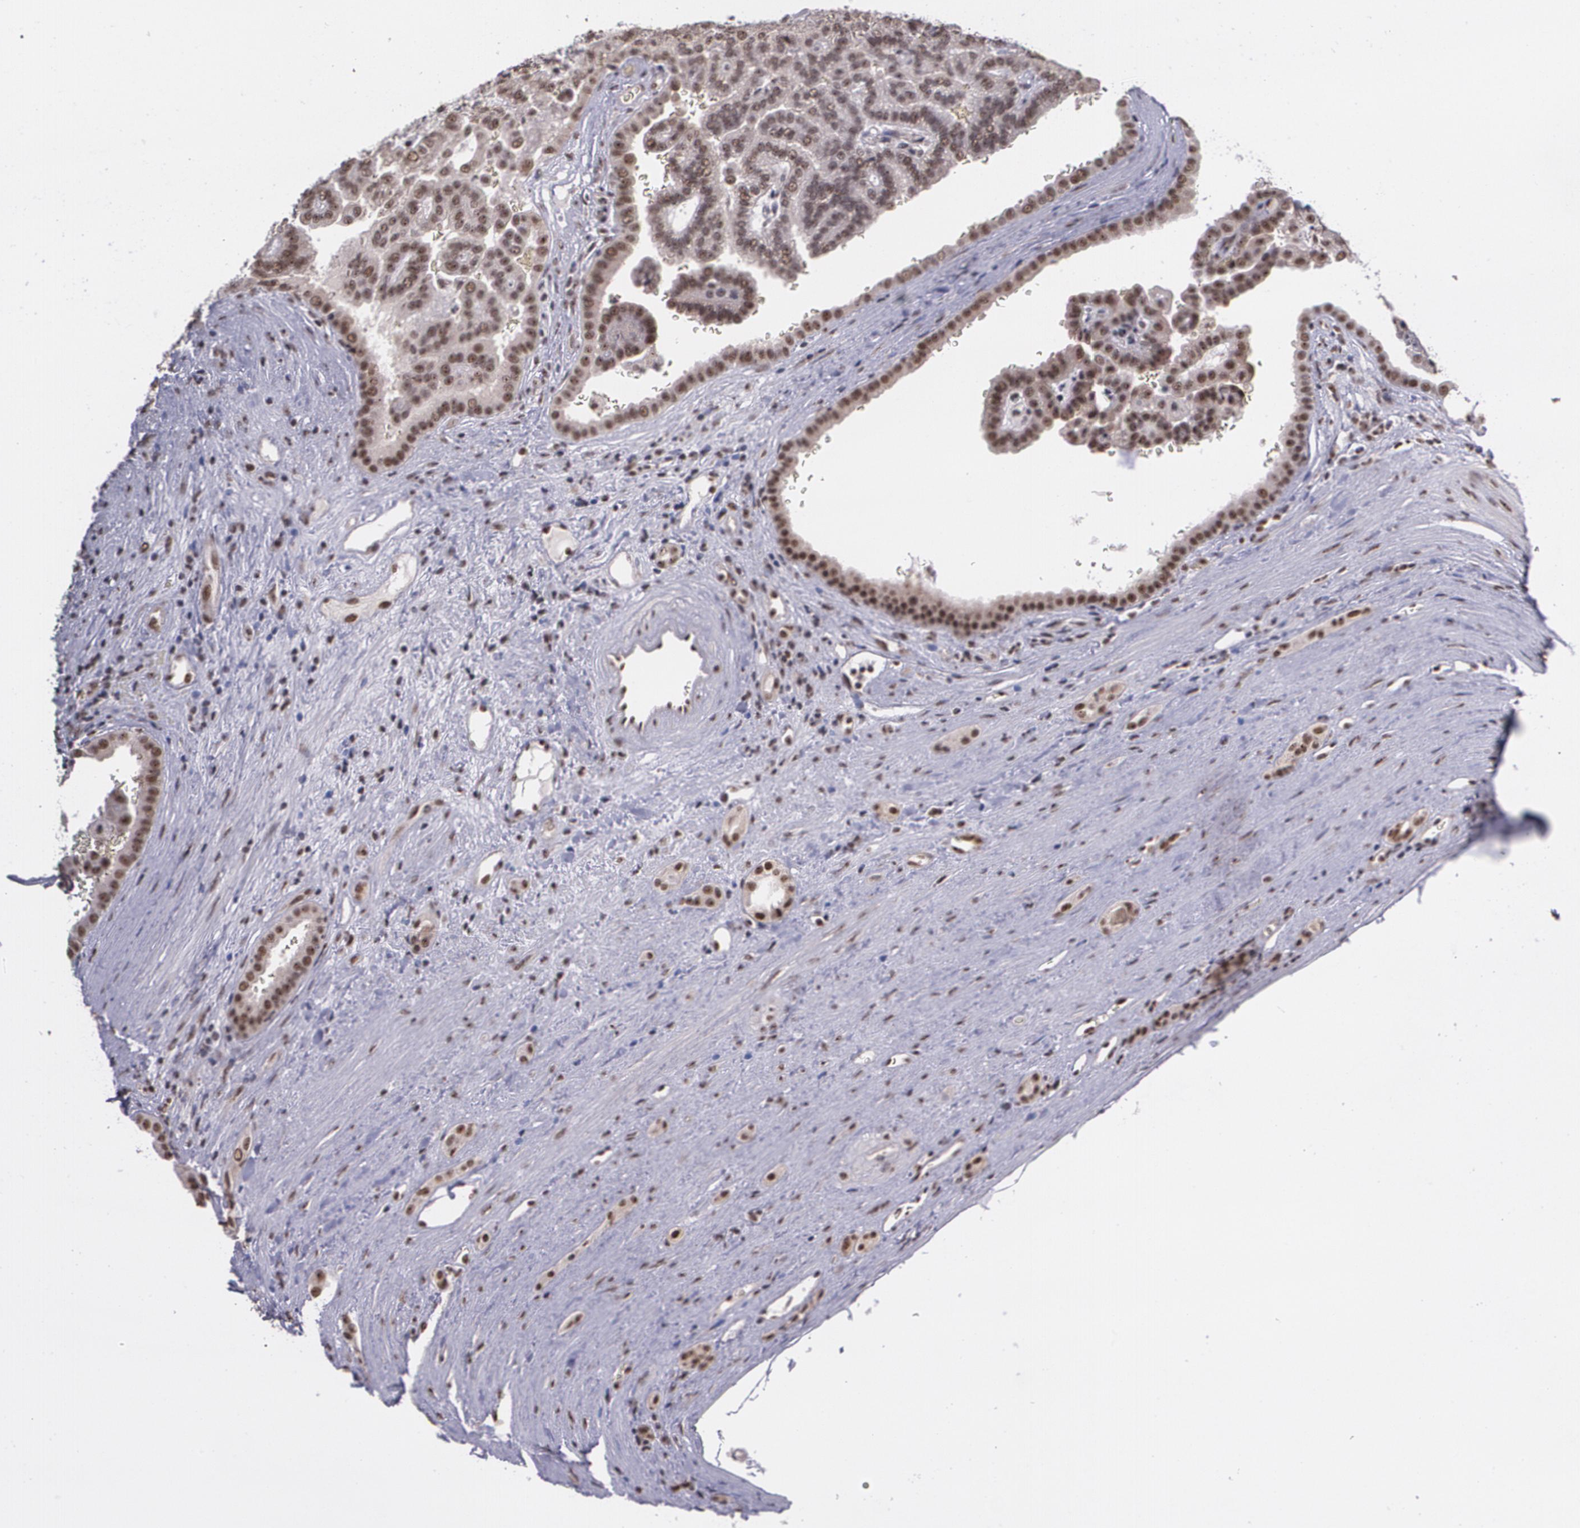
{"staining": {"intensity": "moderate", "quantity": ">75%", "location": "cytoplasmic/membranous,nuclear"}, "tissue": "renal cancer", "cell_type": "Tumor cells", "image_type": "cancer", "snomed": [{"axis": "morphology", "description": "Adenocarcinoma, NOS"}, {"axis": "topography", "description": "Kidney"}], "caption": "Renal cancer tissue reveals moderate cytoplasmic/membranous and nuclear expression in about >75% of tumor cells, visualized by immunohistochemistry.", "gene": "C6orf15", "patient": {"sex": "male", "age": 61}}